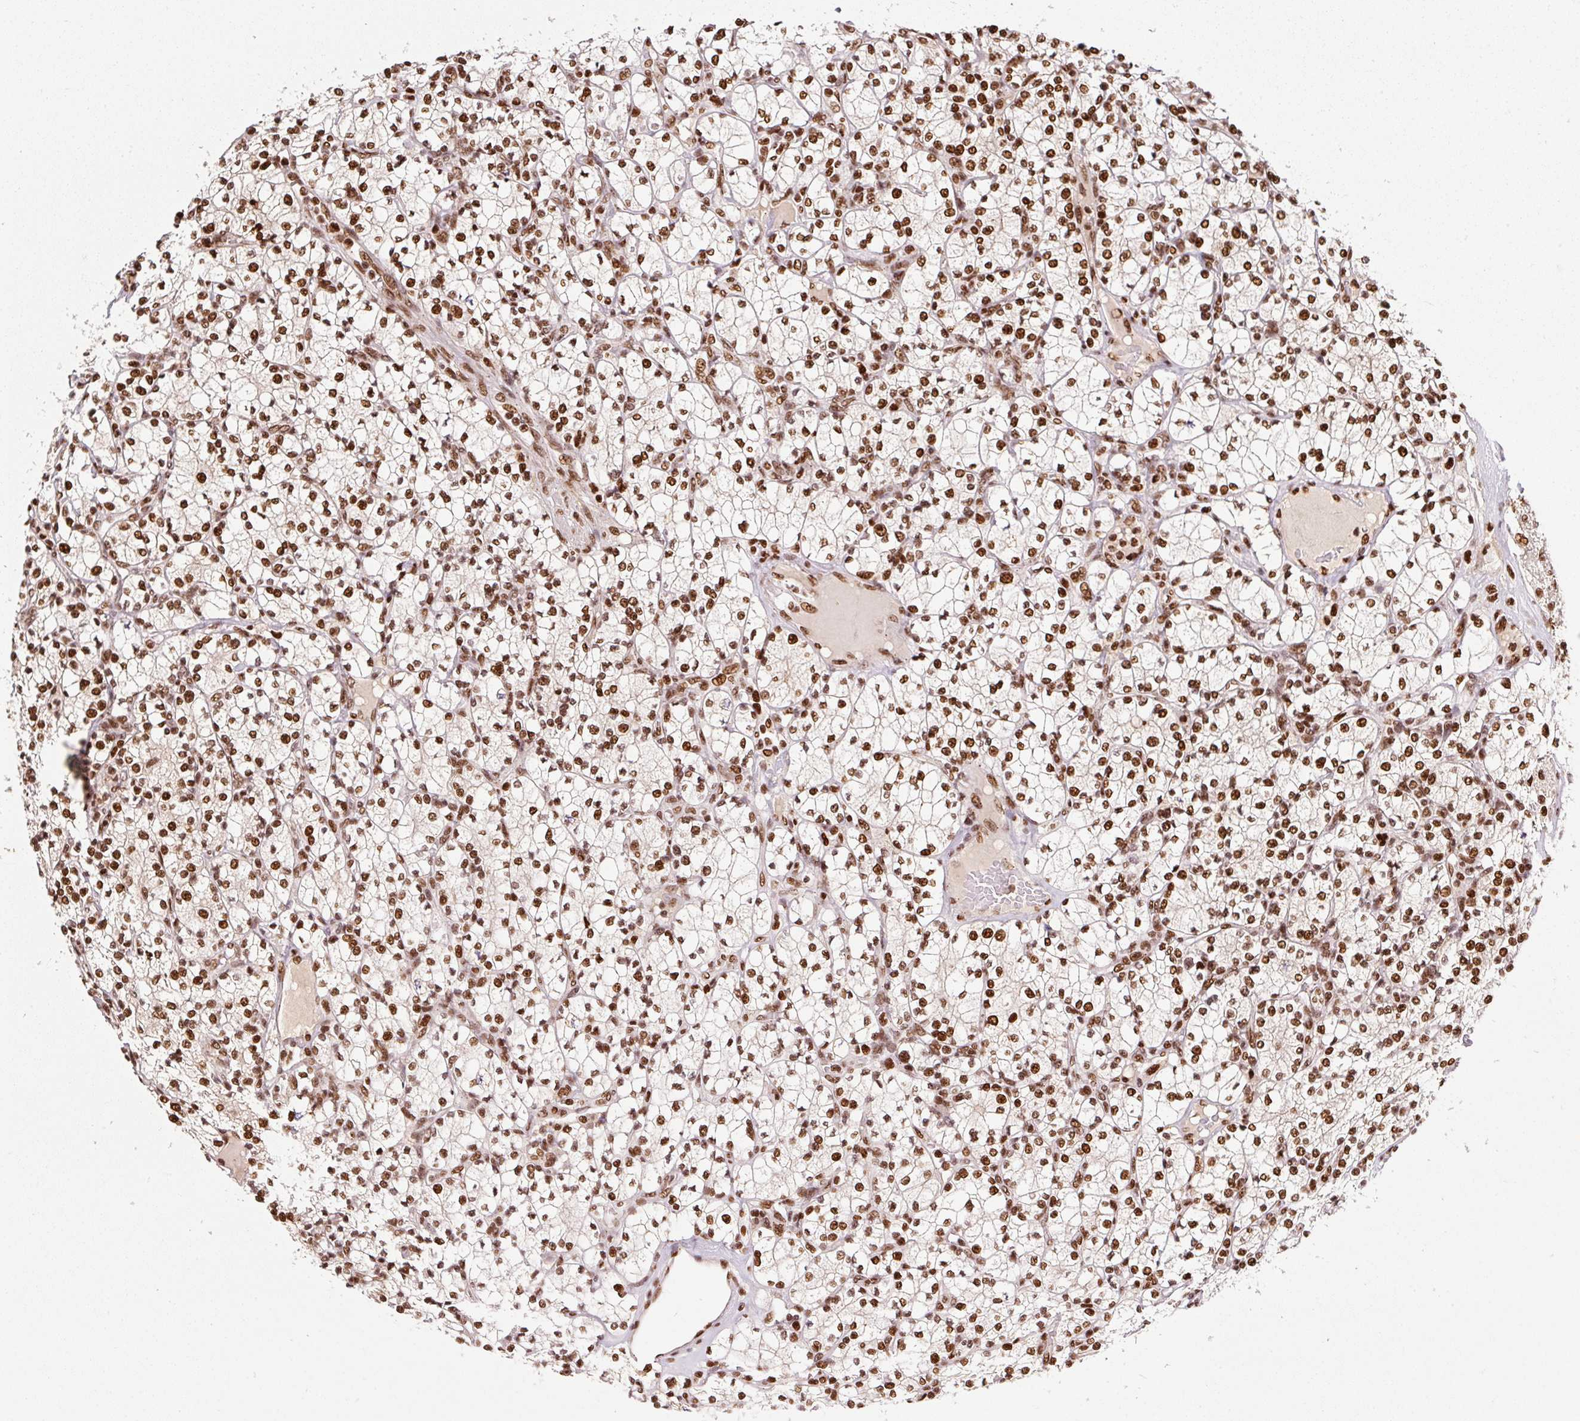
{"staining": {"intensity": "strong", "quantity": ">75%", "location": "nuclear"}, "tissue": "renal cancer", "cell_type": "Tumor cells", "image_type": "cancer", "snomed": [{"axis": "morphology", "description": "Adenocarcinoma, NOS"}, {"axis": "topography", "description": "Kidney"}], "caption": "This is an image of IHC staining of renal cancer (adenocarcinoma), which shows strong positivity in the nuclear of tumor cells.", "gene": "GPR139", "patient": {"sex": "male", "age": 77}}